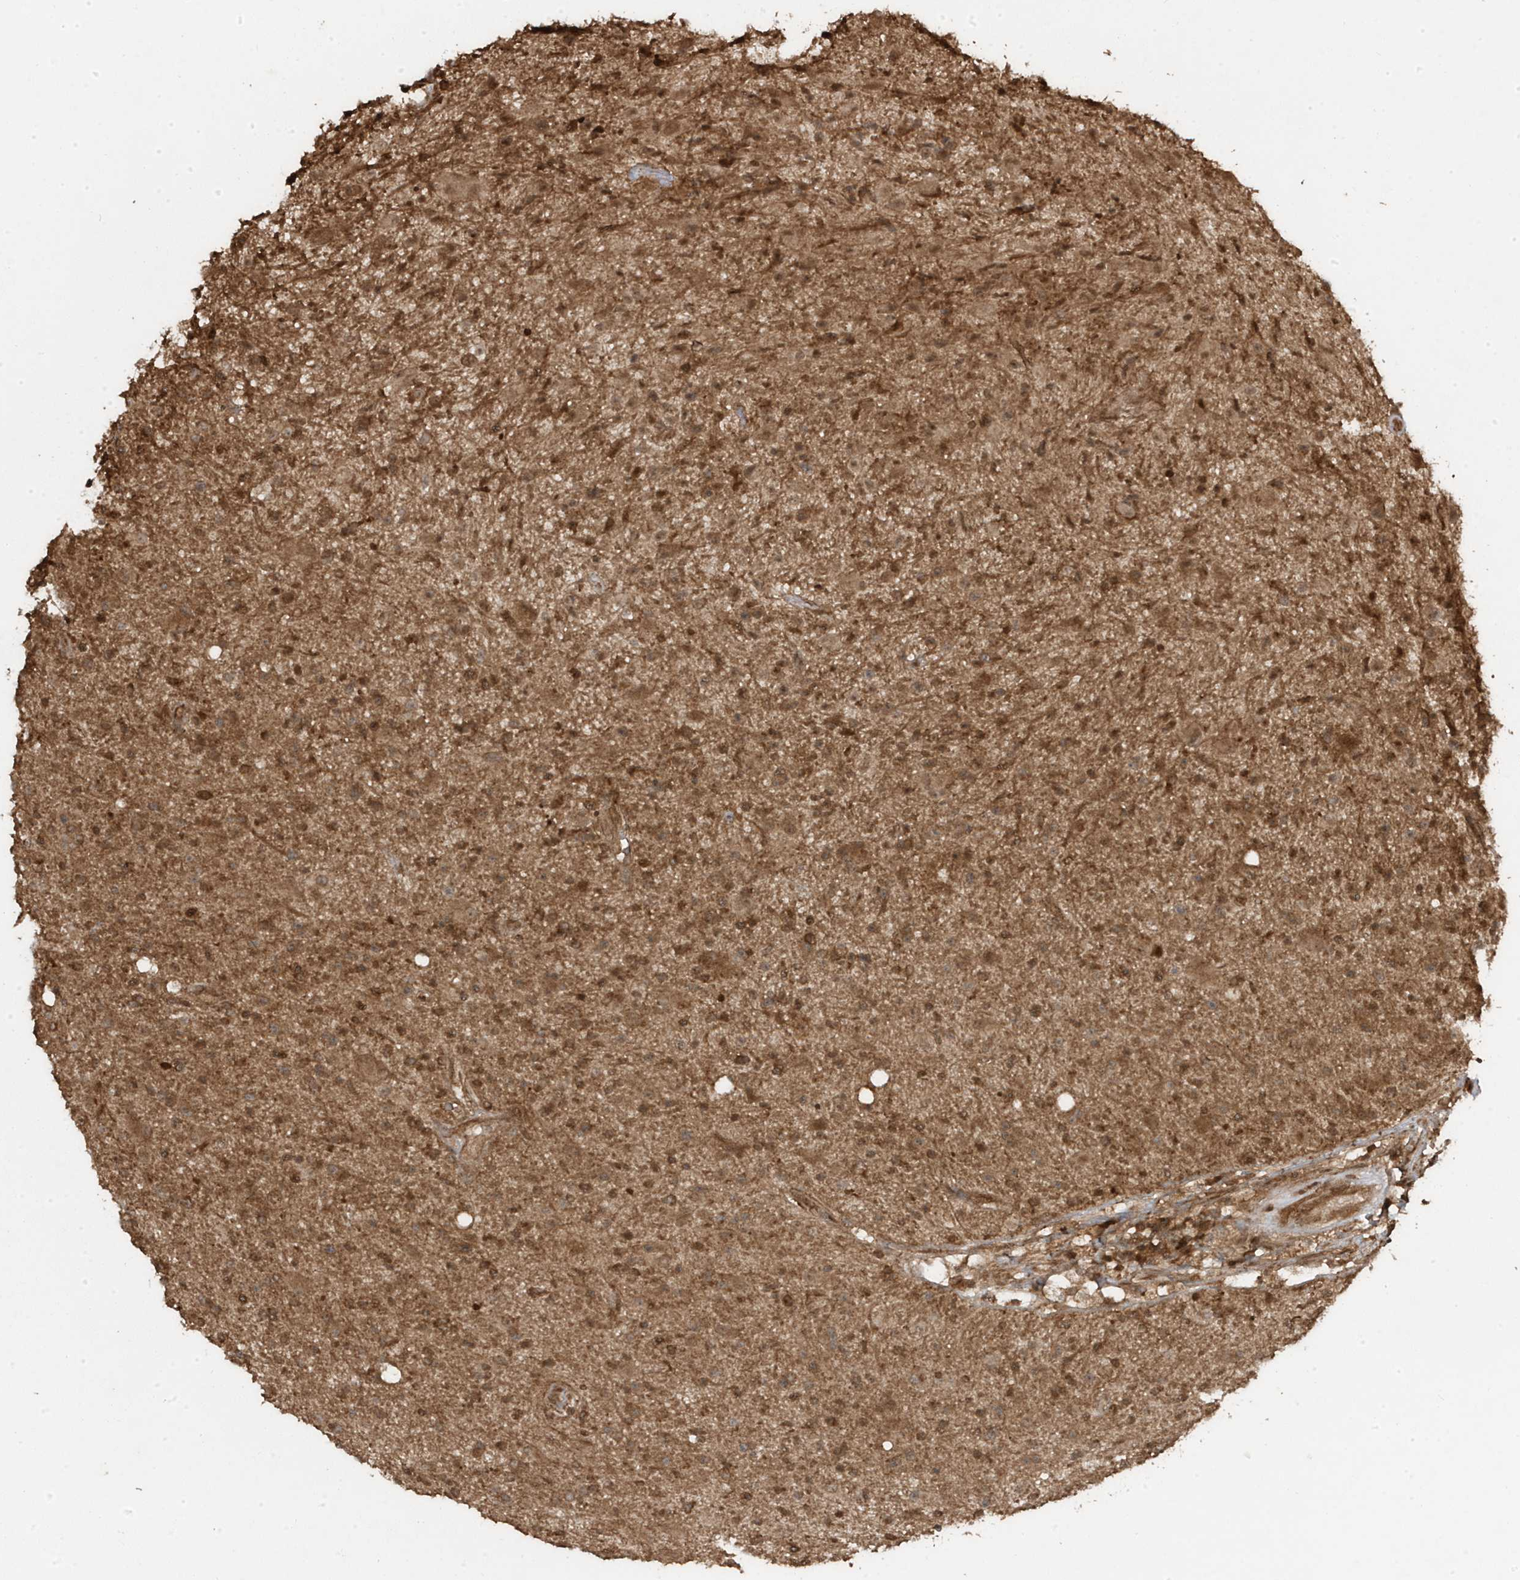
{"staining": {"intensity": "moderate", "quantity": ">75%", "location": "cytoplasmic/membranous"}, "tissue": "glioma", "cell_type": "Tumor cells", "image_type": "cancer", "snomed": [{"axis": "morphology", "description": "Glioma, malignant, High grade"}, {"axis": "topography", "description": "Brain"}], "caption": "The image displays a brown stain indicating the presence of a protein in the cytoplasmic/membranous of tumor cells in glioma. Immunohistochemistry stains the protein in brown and the nuclei are stained blue.", "gene": "ASAP1", "patient": {"sex": "male", "age": 33}}